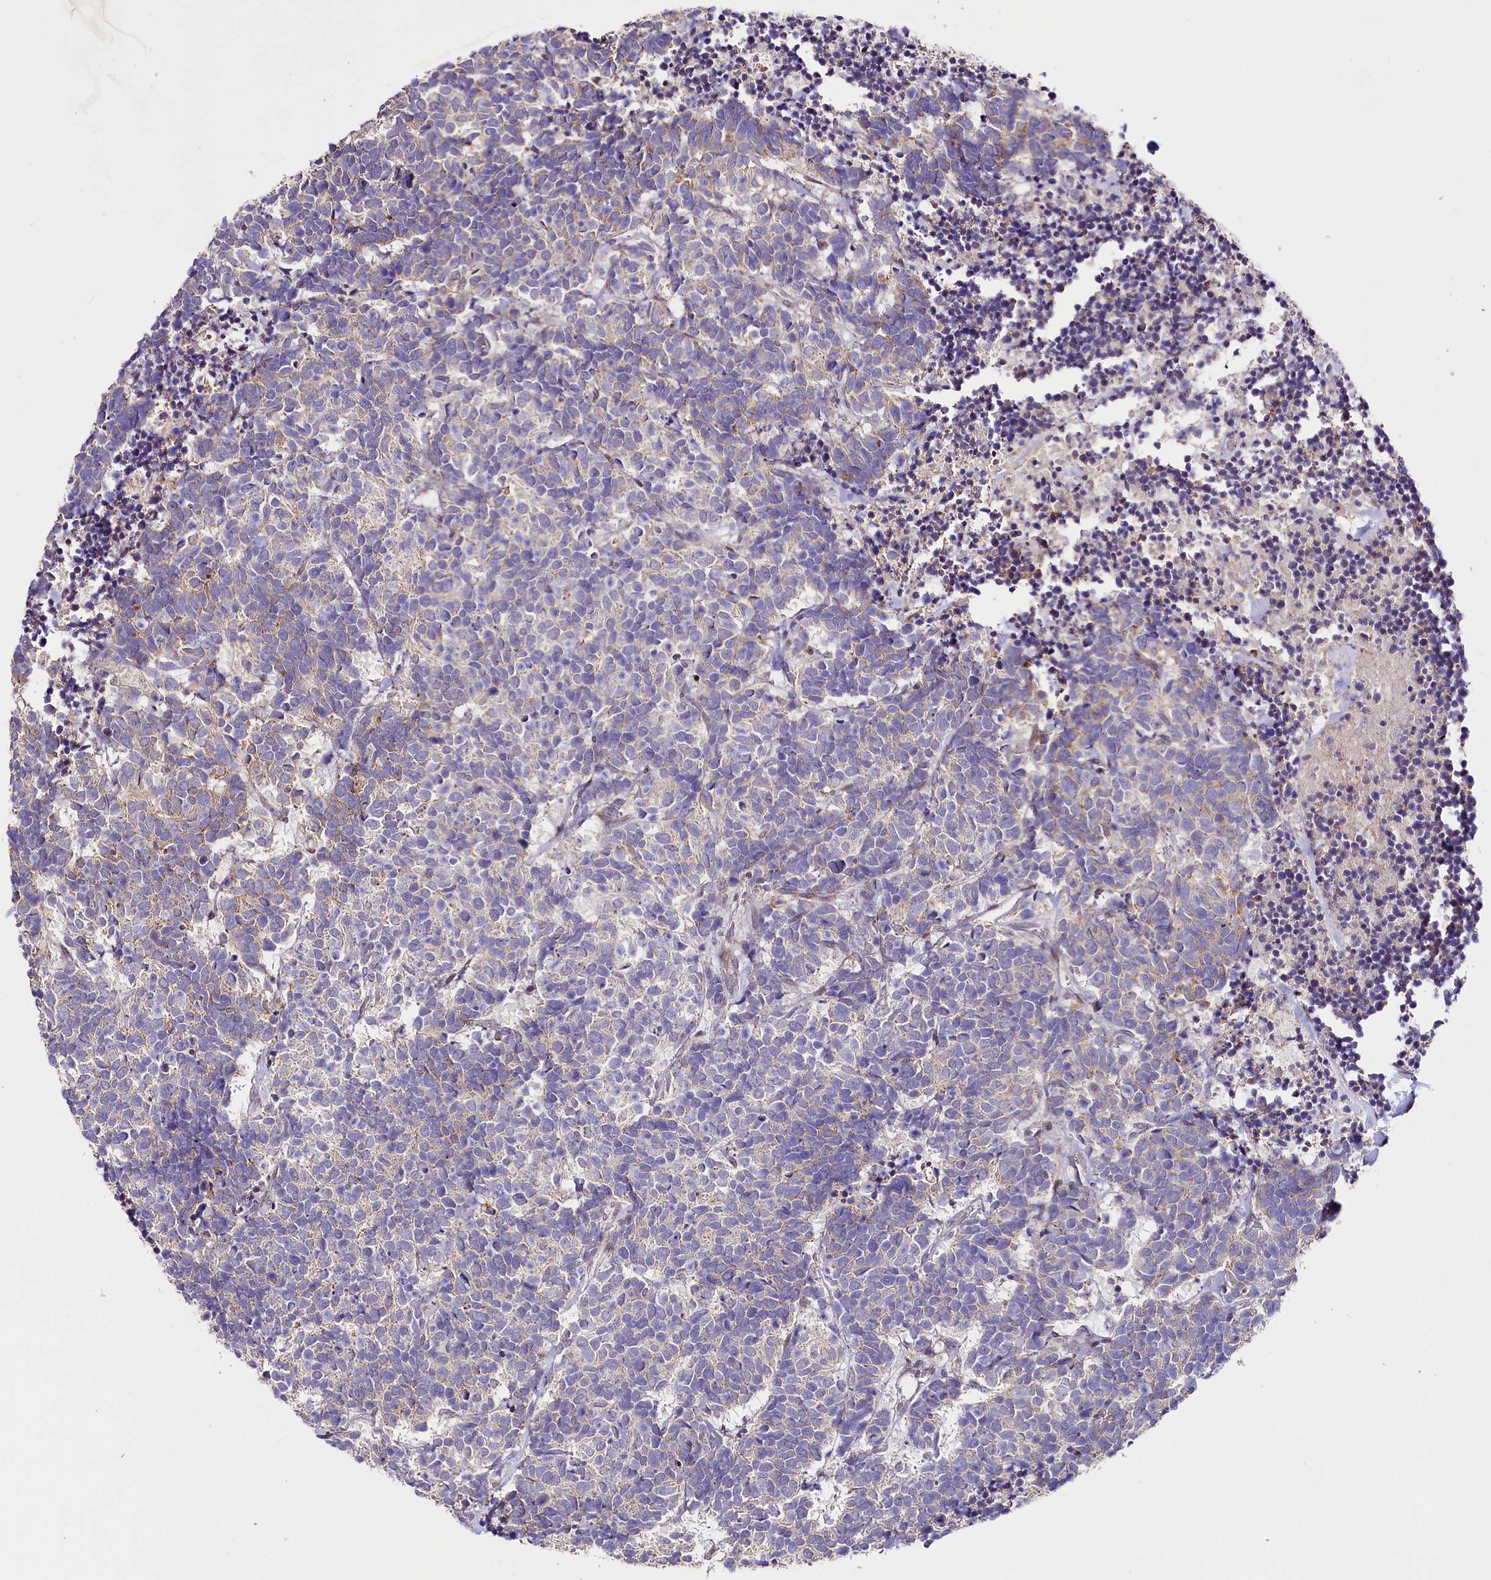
{"staining": {"intensity": "weak", "quantity": "<25%", "location": "cytoplasmic/membranous"}, "tissue": "carcinoid", "cell_type": "Tumor cells", "image_type": "cancer", "snomed": [{"axis": "morphology", "description": "Carcinoma, NOS"}, {"axis": "morphology", "description": "Carcinoid, malignant, NOS"}, {"axis": "topography", "description": "Urinary bladder"}], "caption": "This is an immunohistochemistry micrograph of carcinoma. There is no staining in tumor cells.", "gene": "ZNF226", "patient": {"sex": "male", "age": 57}}